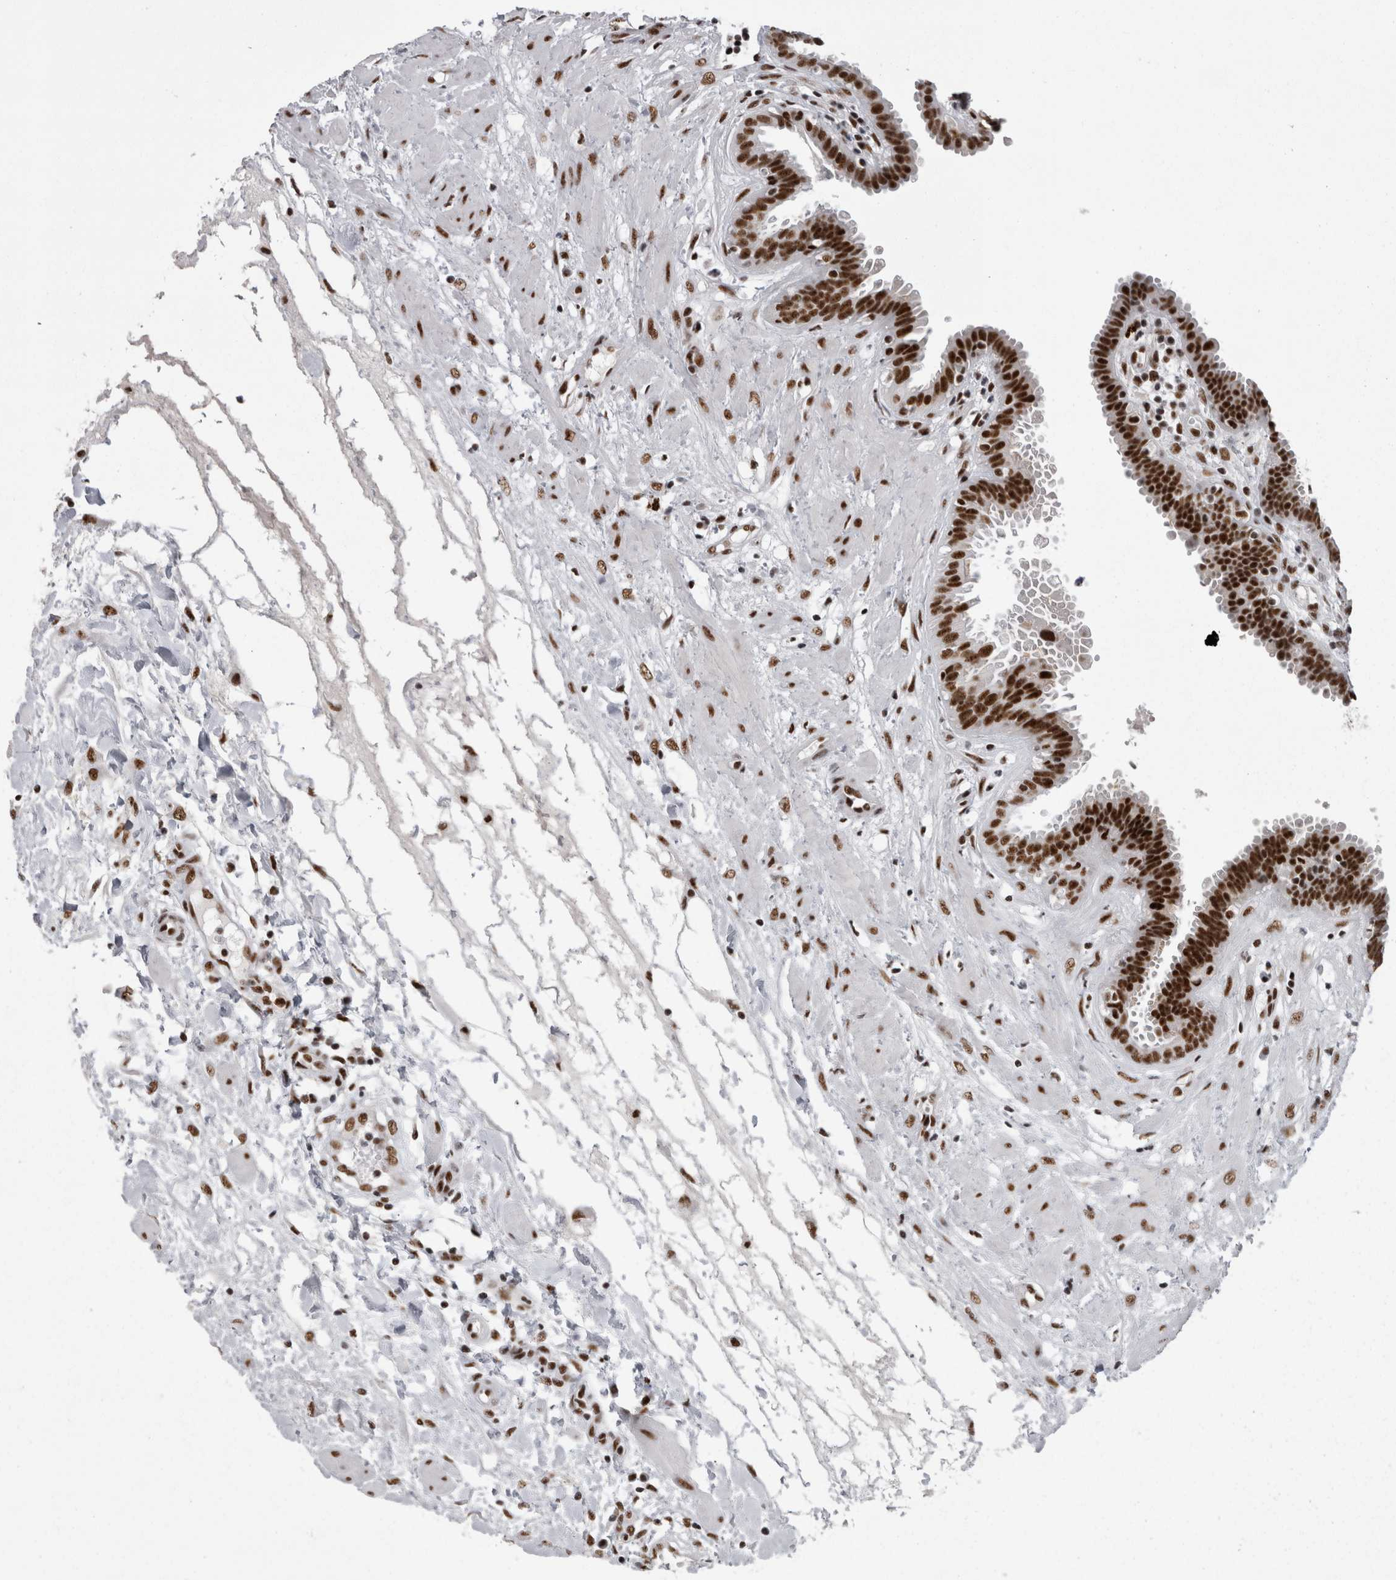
{"staining": {"intensity": "strong", "quantity": ">75%", "location": "nuclear"}, "tissue": "fallopian tube", "cell_type": "Glandular cells", "image_type": "normal", "snomed": [{"axis": "morphology", "description": "Normal tissue, NOS"}, {"axis": "topography", "description": "Fallopian tube"}, {"axis": "topography", "description": "Placenta"}], "caption": "Brown immunohistochemical staining in unremarkable human fallopian tube reveals strong nuclear positivity in about >75% of glandular cells.", "gene": "SNRNP40", "patient": {"sex": "female", "age": 32}}